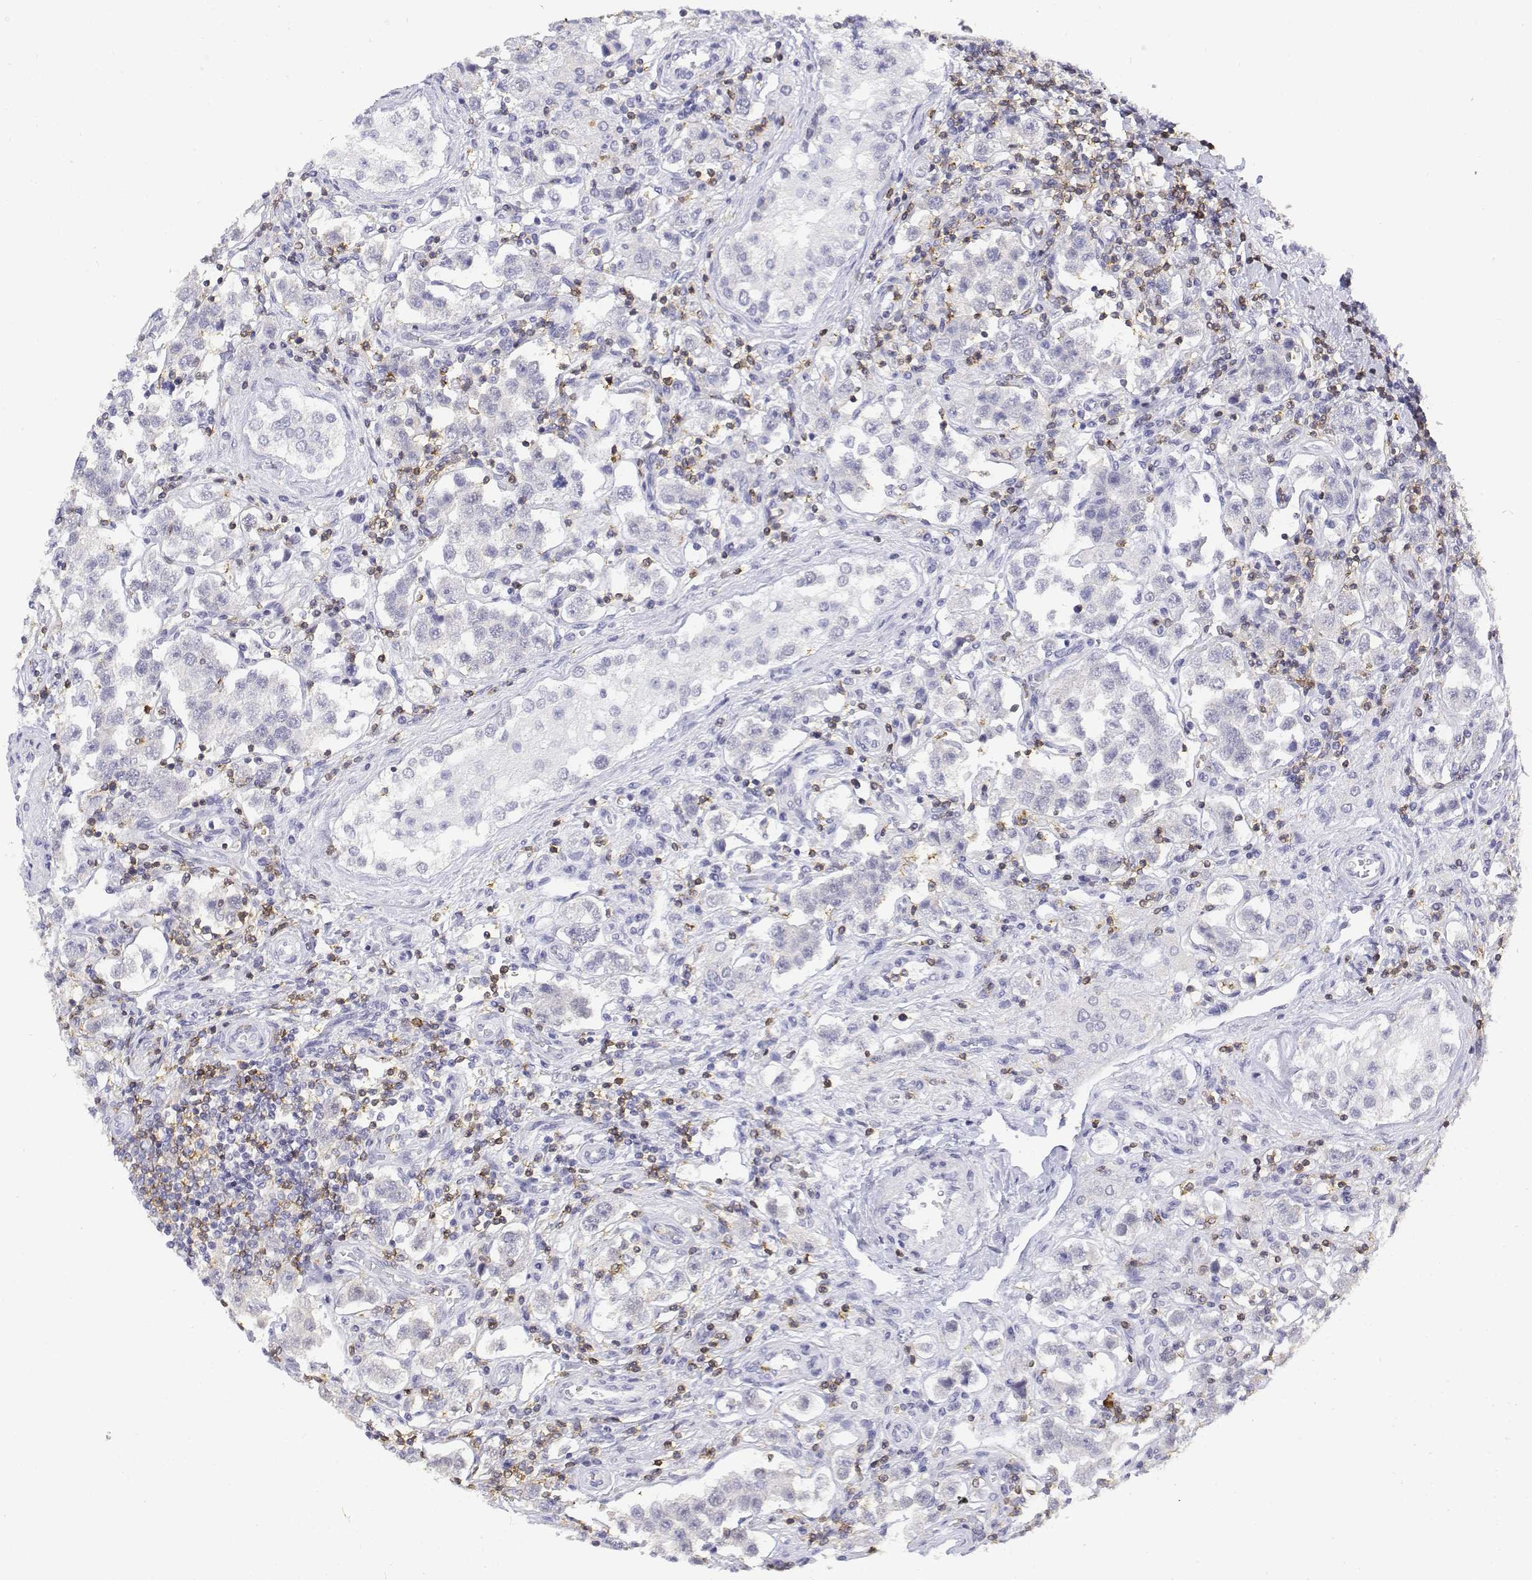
{"staining": {"intensity": "negative", "quantity": "none", "location": "none"}, "tissue": "testis cancer", "cell_type": "Tumor cells", "image_type": "cancer", "snomed": [{"axis": "morphology", "description": "Seminoma, NOS"}, {"axis": "topography", "description": "Testis"}], "caption": "Protein analysis of testis seminoma shows no significant positivity in tumor cells. The staining was performed using DAB to visualize the protein expression in brown, while the nuclei were stained in blue with hematoxylin (Magnification: 20x).", "gene": "CD3E", "patient": {"sex": "male", "age": 37}}